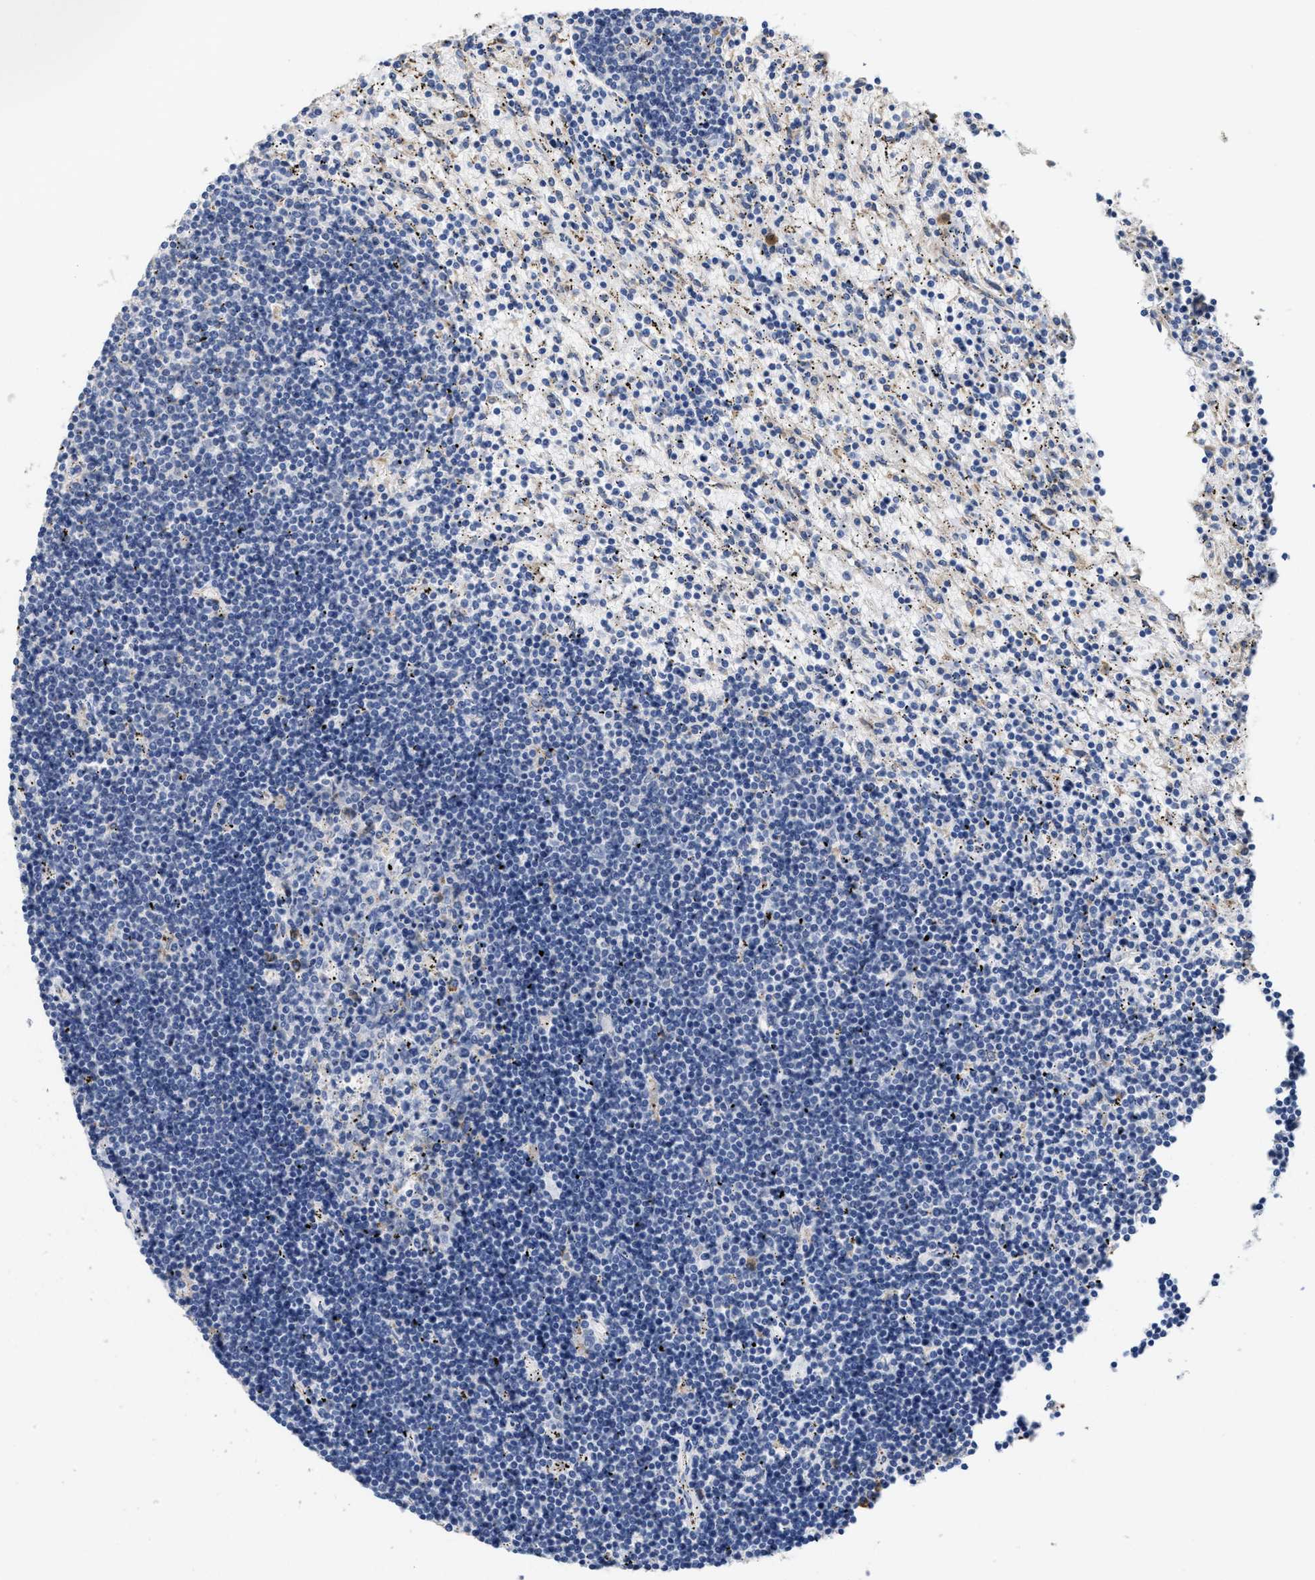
{"staining": {"intensity": "negative", "quantity": "none", "location": "none"}, "tissue": "lymphoma", "cell_type": "Tumor cells", "image_type": "cancer", "snomed": [{"axis": "morphology", "description": "Malignant lymphoma, non-Hodgkin's type, Low grade"}, {"axis": "topography", "description": "Spleen"}], "caption": "Immunohistochemical staining of human lymphoma demonstrates no significant positivity in tumor cells. (Stains: DAB (3,3'-diaminobenzidine) IHC with hematoxylin counter stain, Microscopy: brightfield microscopy at high magnification).", "gene": "RYR2", "patient": {"sex": "male", "age": 76}}